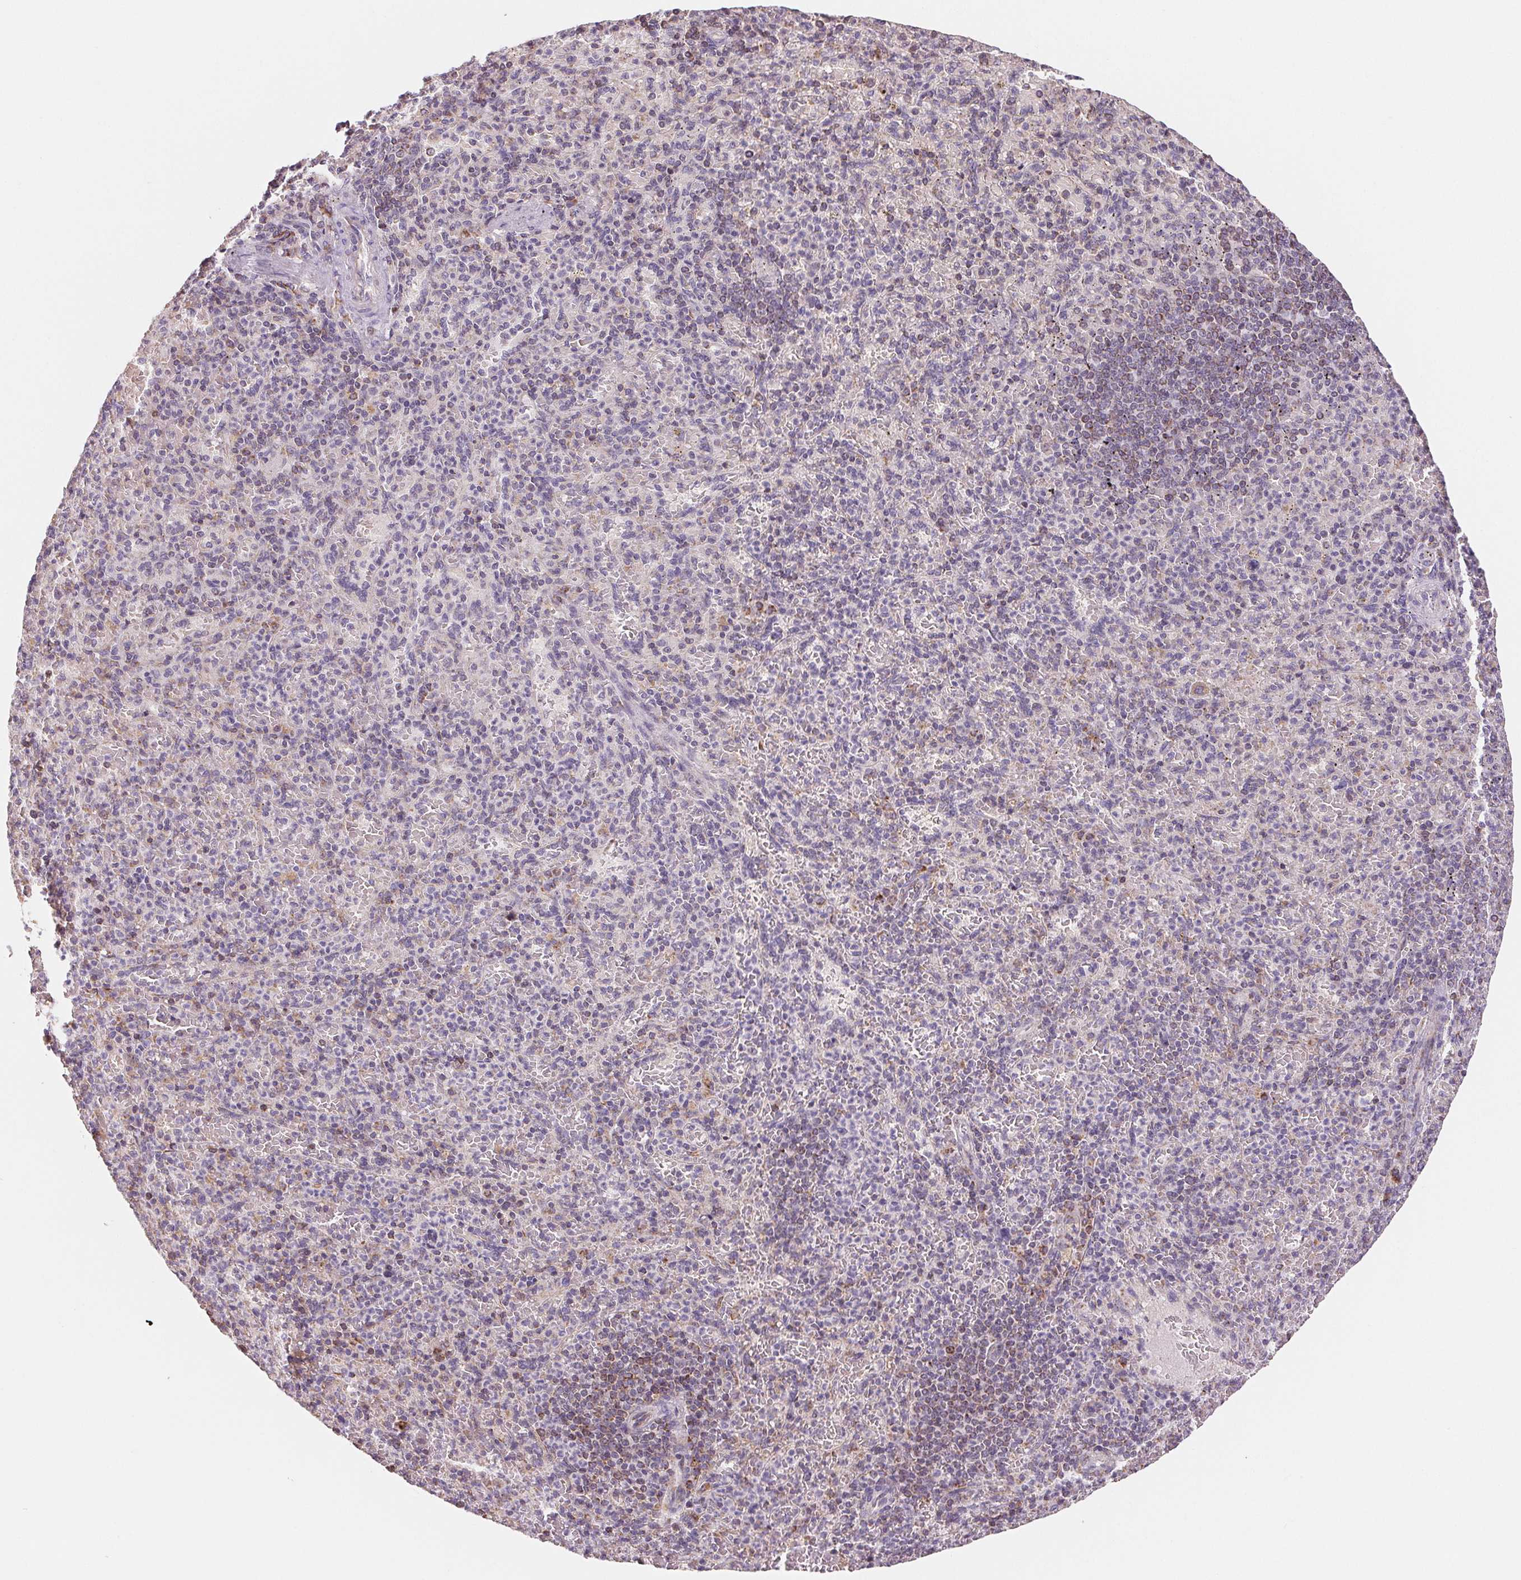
{"staining": {"intensity": "moderate", "quantity": "<25%", "location": "cytoplasmic/membranous"}, "tissue": "spleen", "cell_type": "Cells in red pulp", "image_type": "normal", "snomed": [{"axis": "morphology", "description": "Normal tissue, NOS"}, {"axis": "topography", "description": "Spleen"}], "caption": "Protein expression analysis of normal spleen shows moderate cytoplasmic/membranous positivity in approximately <25% of cells in red pulp.", "gene": "HINT2", "patient": {"sex": "female", "age": 74}}